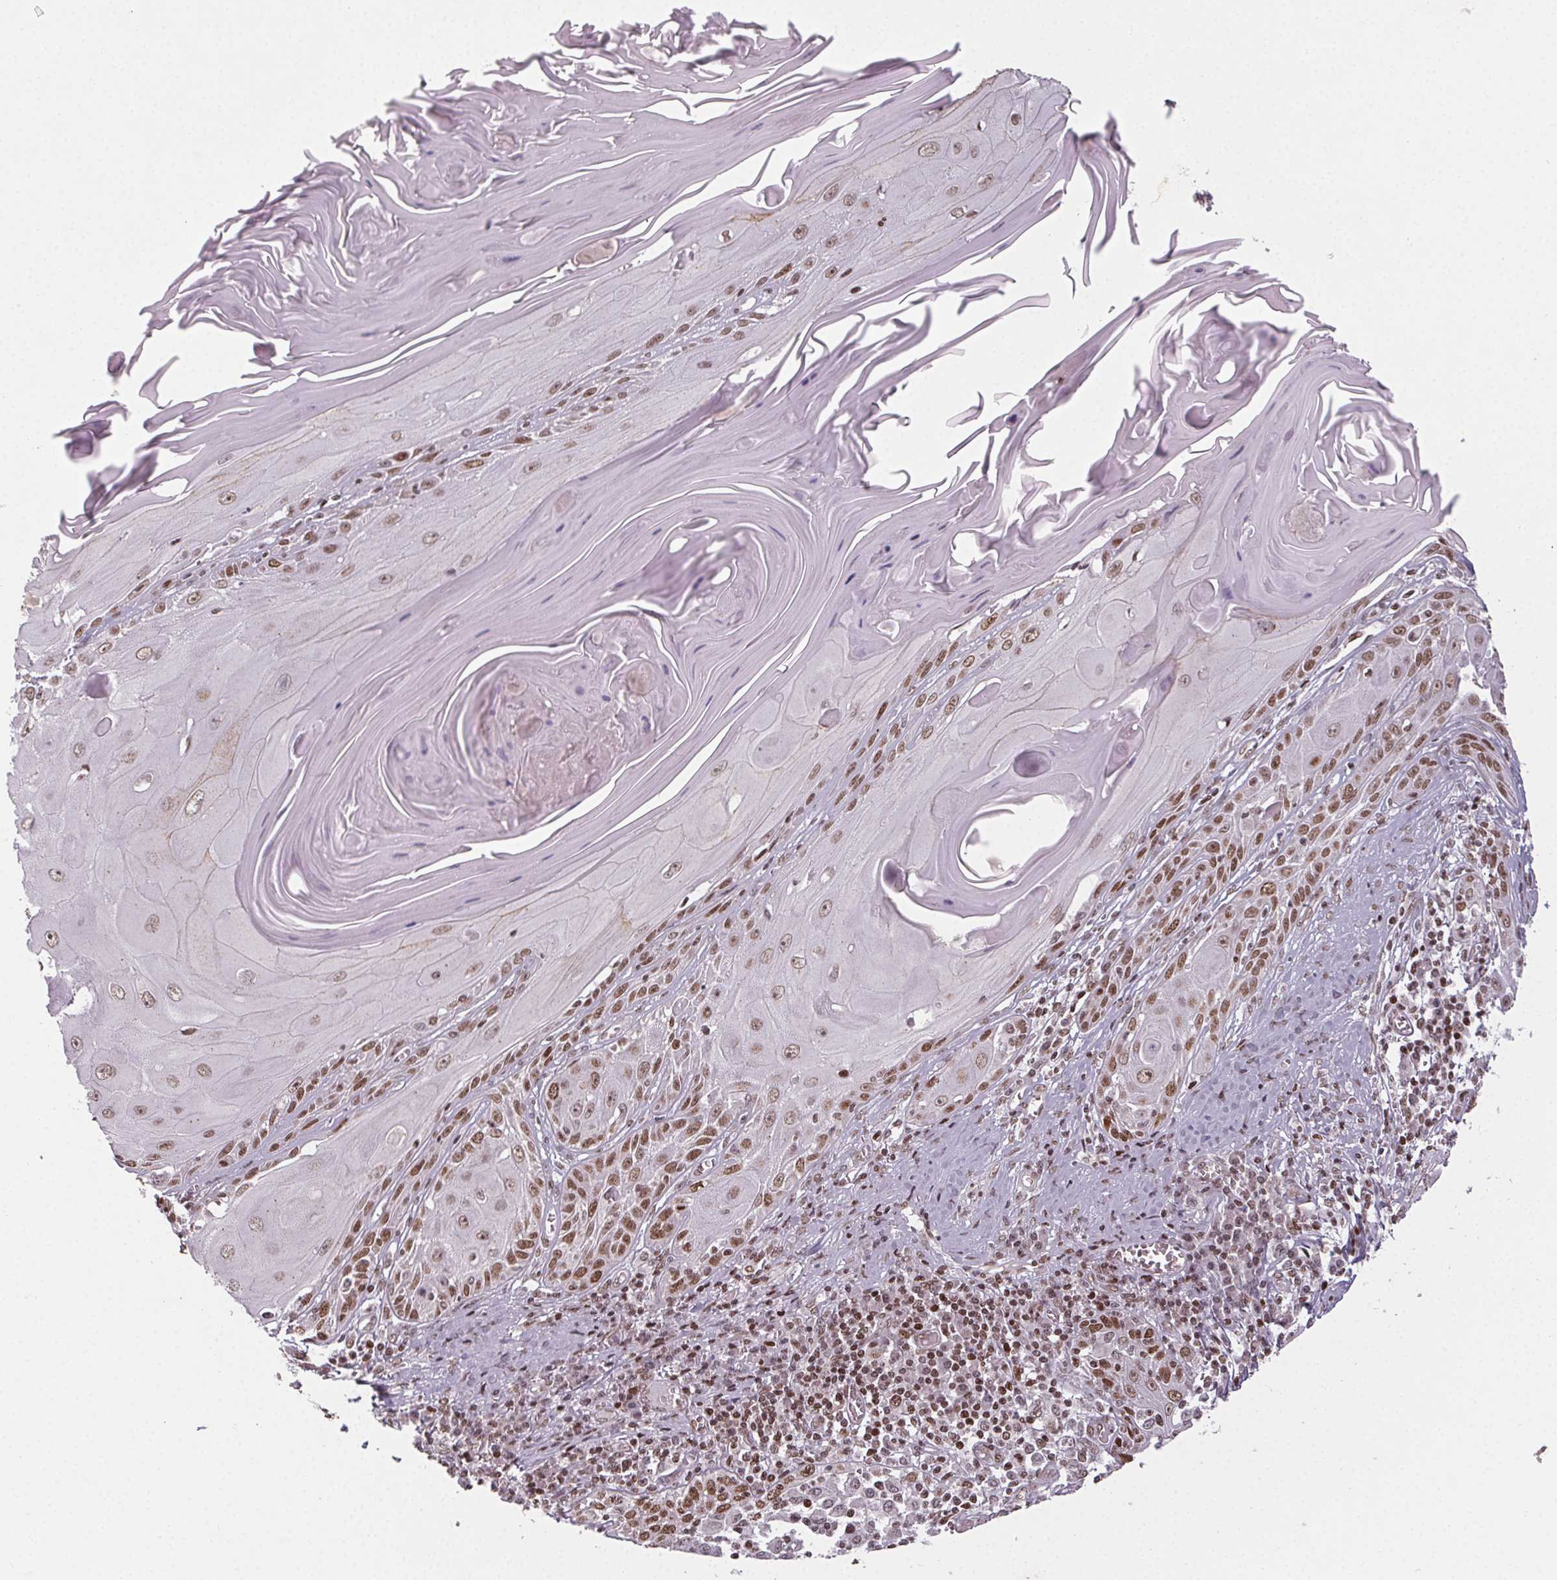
{"staining": {"intensity": "moderate", "quantity": ">75%", "location": "nuclear"}, "tissue": "skin cancer", "cell_type": "Tumor cells", "image_type": "cancer", "snomed": [{"axis": "morphology", "description": "Squamous cell carcinoma, NOS"}, {"axis": "topography", "description": "Skin"}, {"axis": "topography", "description": "Vulva"}], "caption": "Tumor cells exhibit medium levels of moderate nuclear expression in approximately >75% of cells in human skin cancer (squamous cell carcinoma). The staining was performed using DAB, with brown indicating positive protein expression. Nuclei are stained blue with hematoxylin.", "gene": "KMT2A", "patient": {"sex": "female", "age": 85}}